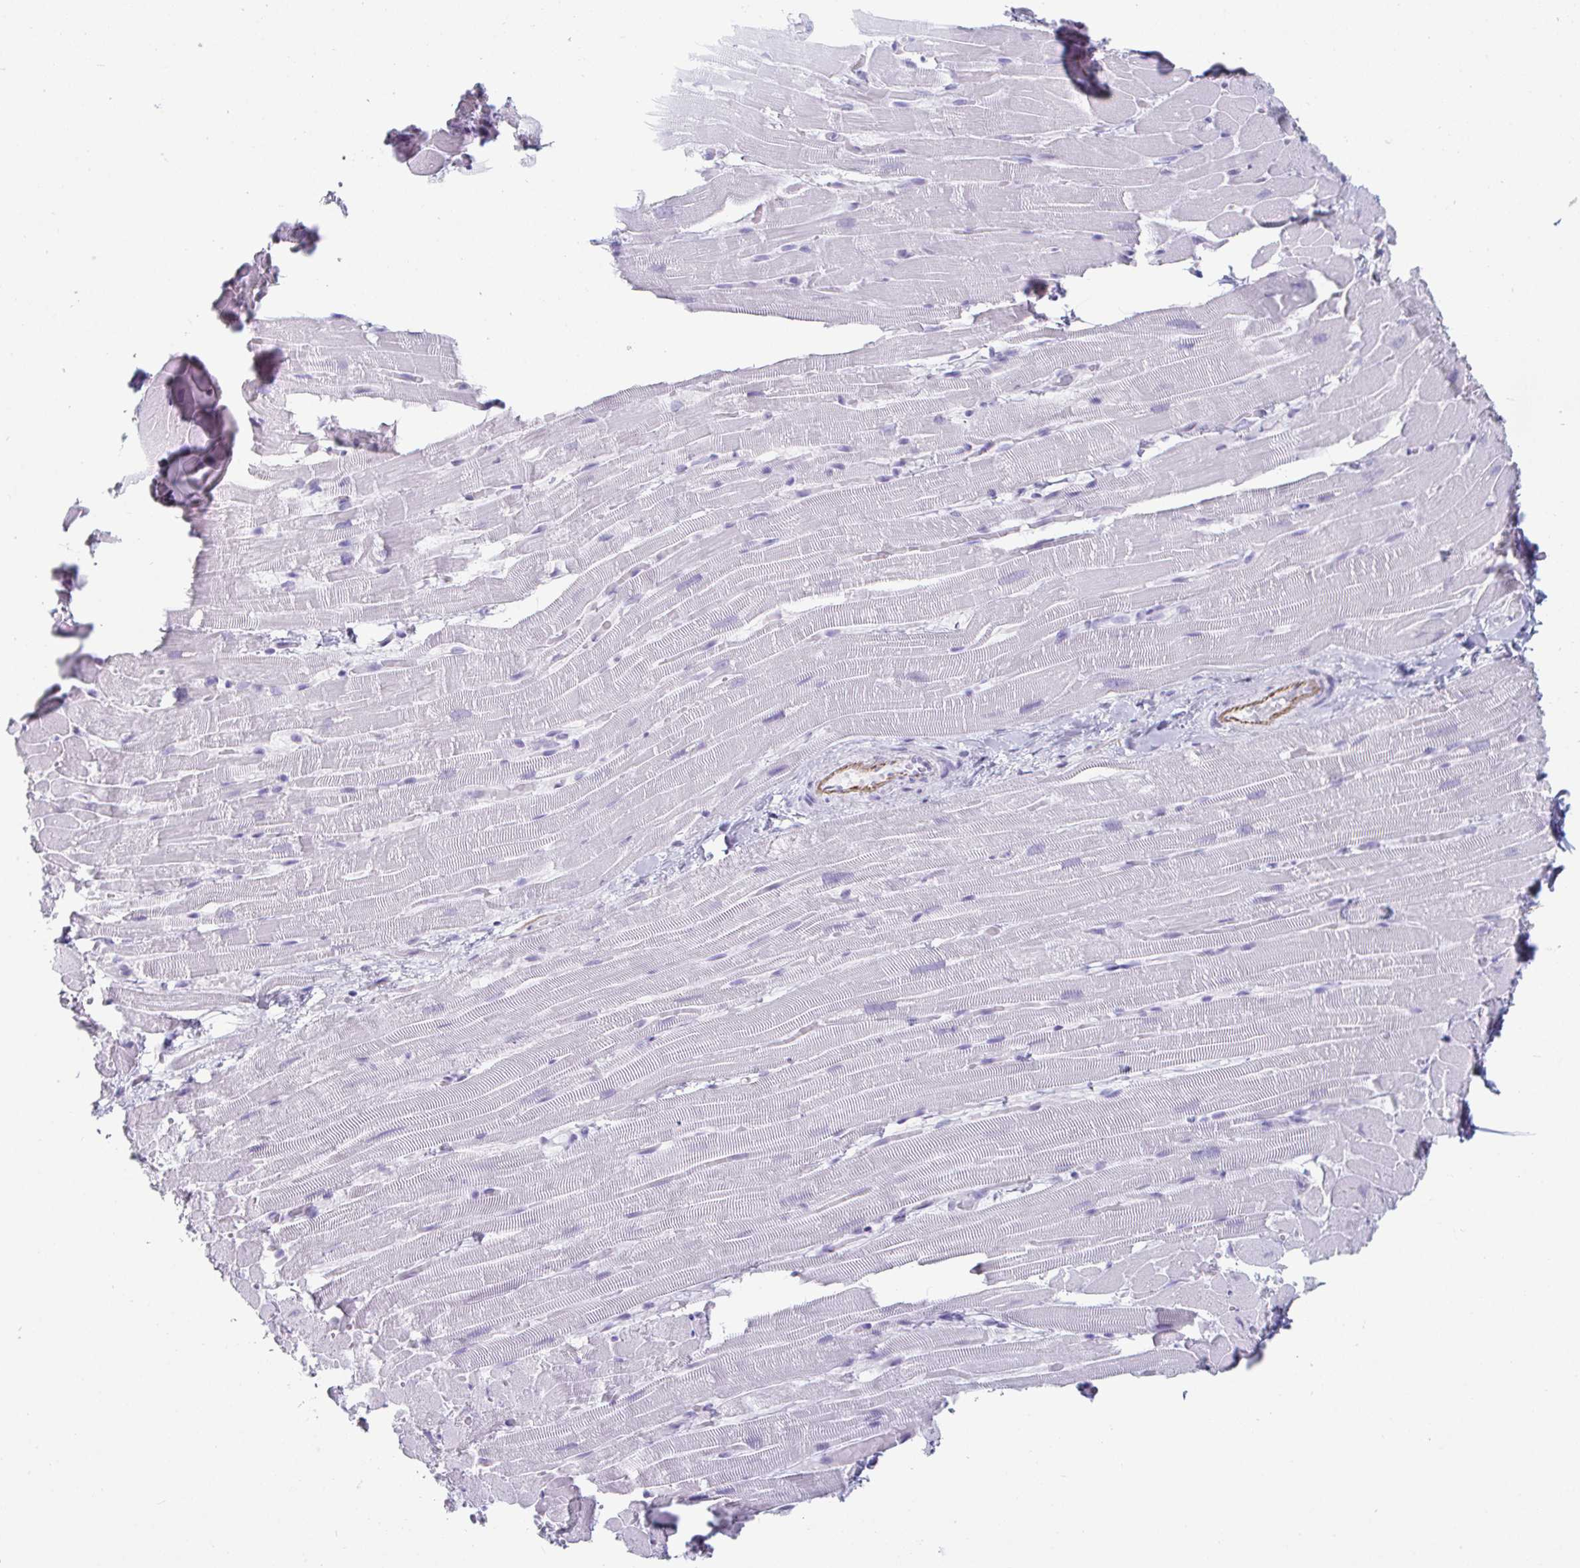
{"staining": {"intensity": "negative", "quantity": "none", "location": "none"}, "tissue": "heart muscle", "cell_type": "Cardiomyocytes", "image_type": "normal", "snomed": [{"axis": "morphology", "description": "Normal tissue, NOS"}, {"axis": "topography", "description": "Heart"}], "caption": "Benign heart muscle was stained to show a protein in brown. There is no significant positivity in cardiomyocytes. The staining is performed using DAB (3,3'-diaminobenzidine) brown chromogen with nuclei counter-stained in using hematoxylin.", "gene": "CREG2", "patient": {"sex": "male", "age": 37}}